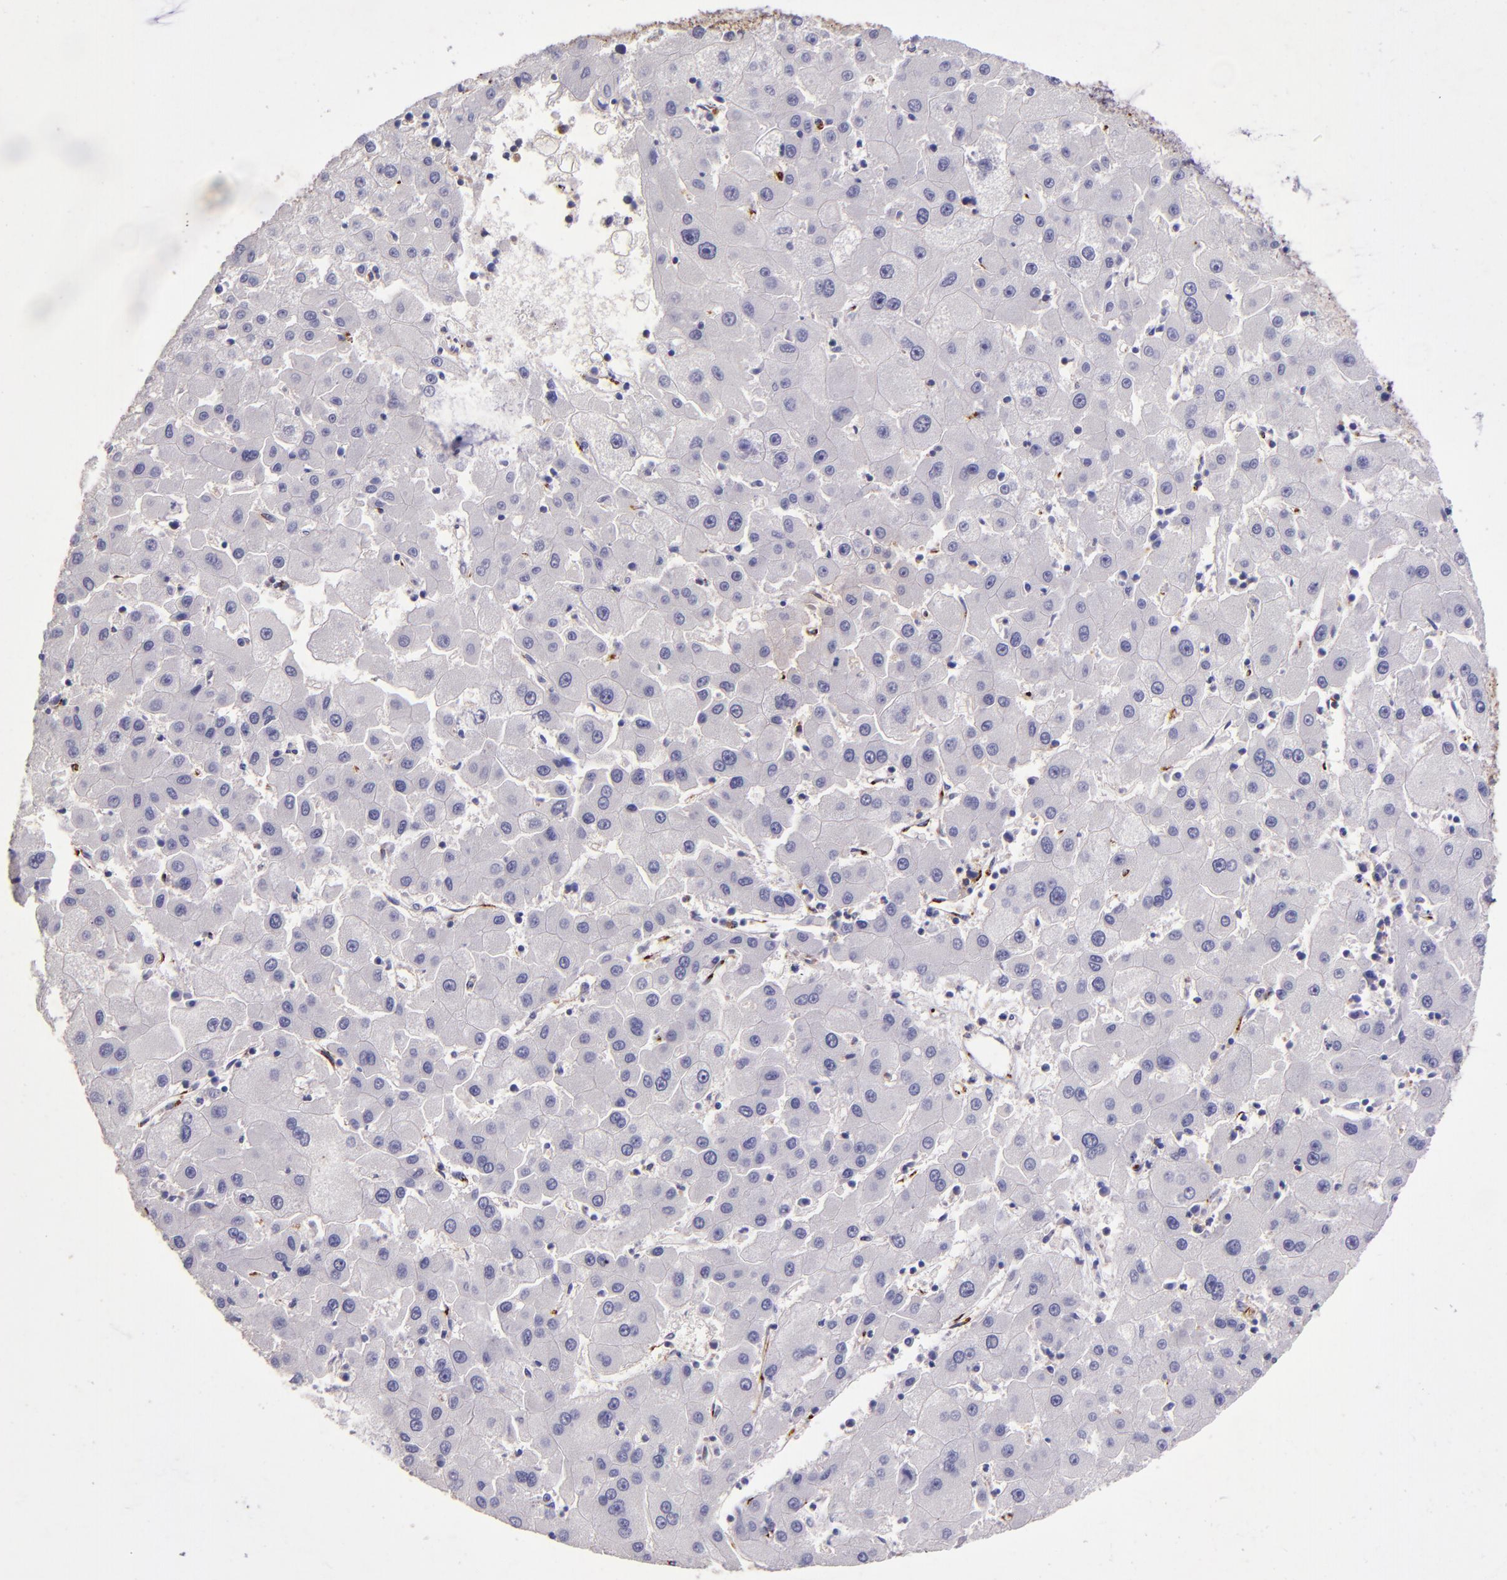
{"staining": {"intensity": "negative", "quantity": "none", "location": "none"}, "tissue": "liver cancer", "cell_type": "Tumor cells", "image_type": "cancer", "snomed": [{"axis": "morphology", "description": "Carcinoma, Hepatocellular, NOS"}, {"axis": "topography", "description": "Liver"}], "caption": "The immunohistochemistry micrograph has no significant positivity in tumor cells of liver cancer (hepatocellular carcinoma) tissue.", "gene": "MGMT", "patient": {"sex": "male", "age": 72}}